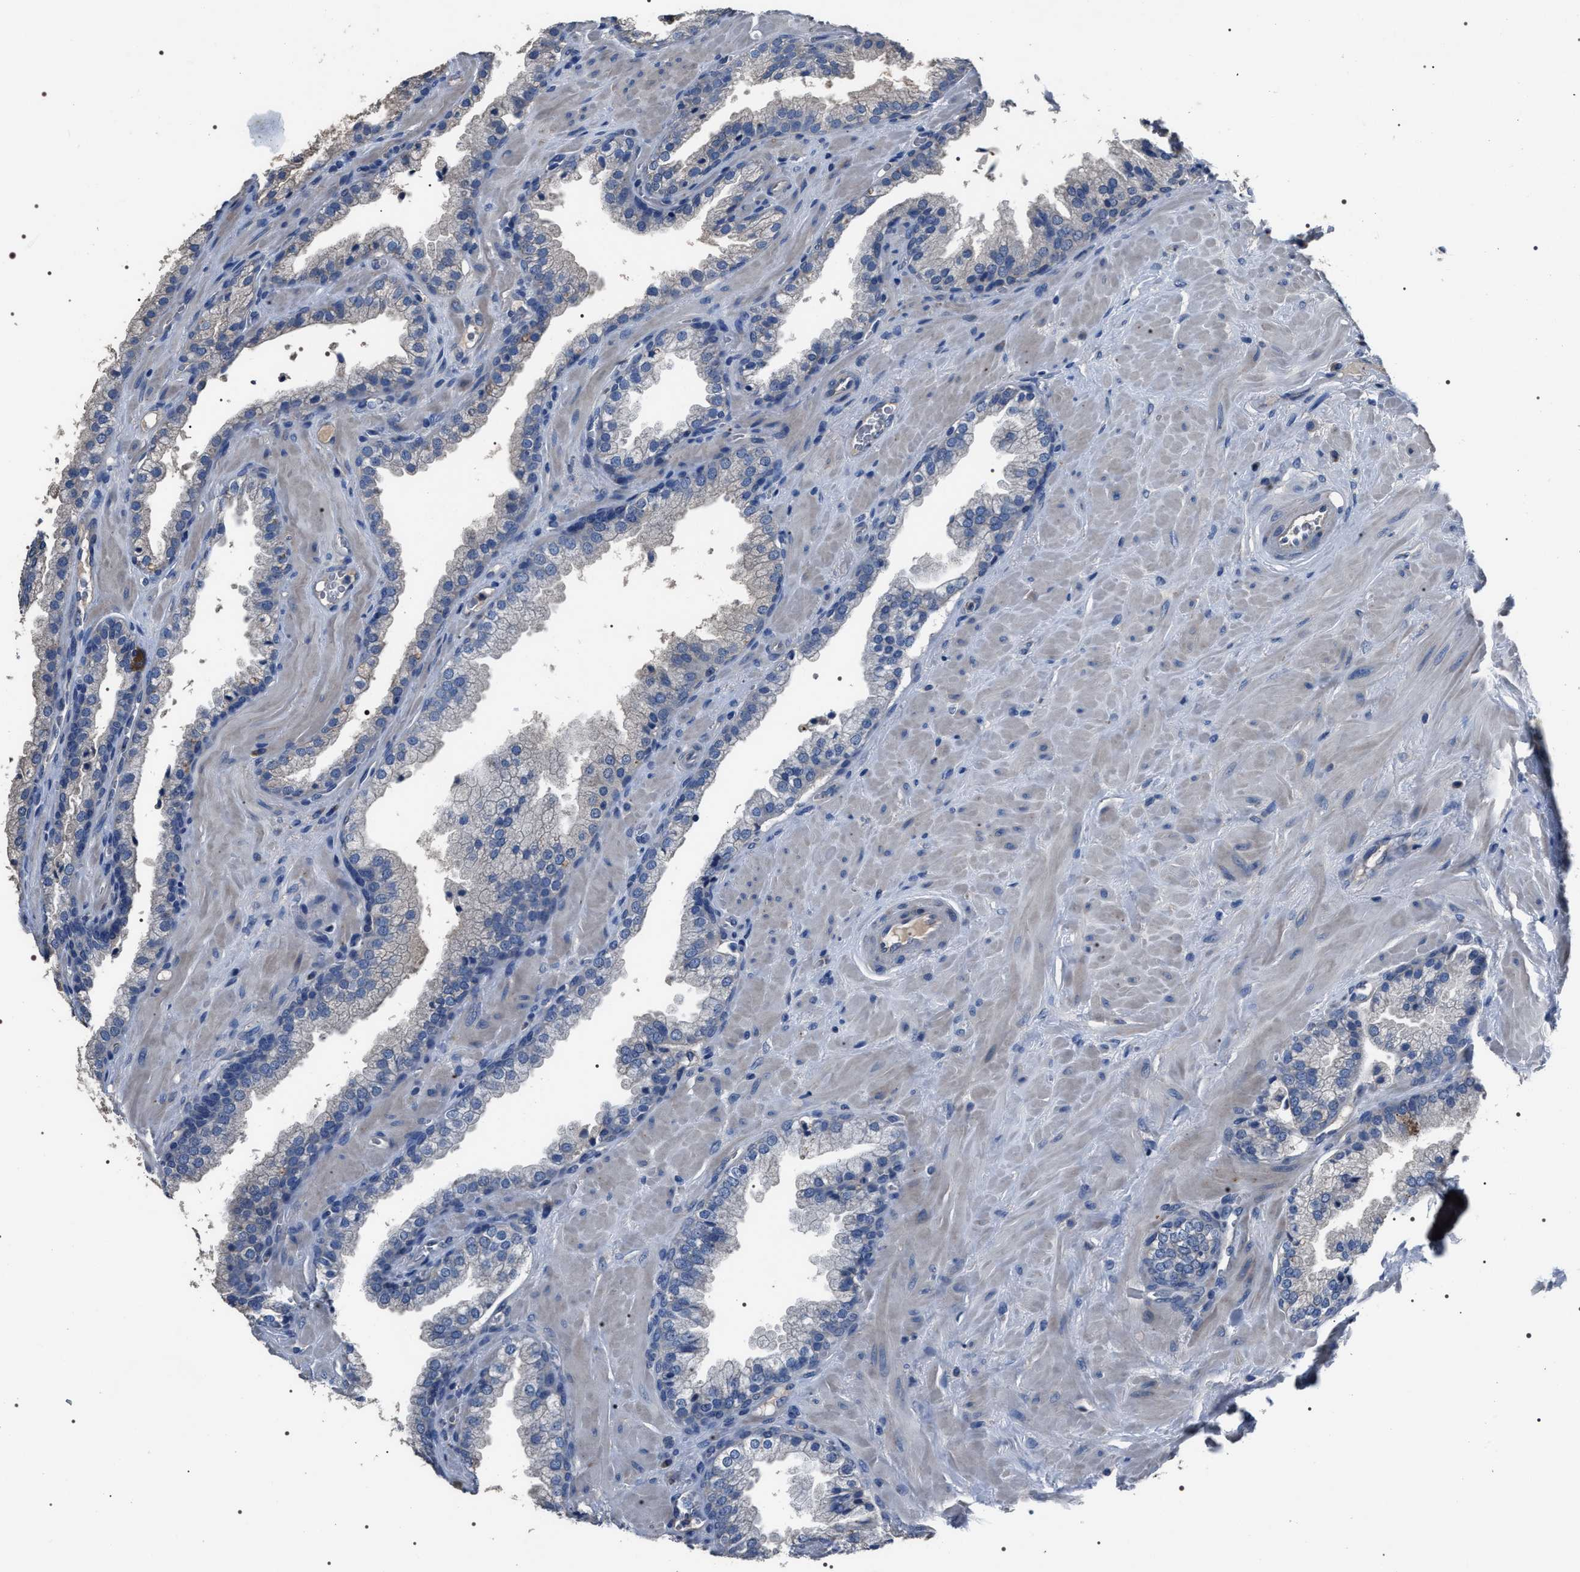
{"staining": {"intensity": "negative", "quantity": "none", "location": "none"}, "tissue": "prostate cancer", "cell_type": "Tumor cells", "image_type": "cancer", "snomed": [{"axis": "morphology", "description": "Adenocarcinoma, Low grade"}, {"axis": "topography", "description": "Prostate"}], "caption": "This histopathology image is of prostate low-grade adenocarcinoma stained with immunohistochemistry to label a protein in brown with the nuclei are counter-stained blue. There is no staining in tumor cells.", "gene": "TRIM54", "patient": {"sex": "male", "age": 71}}